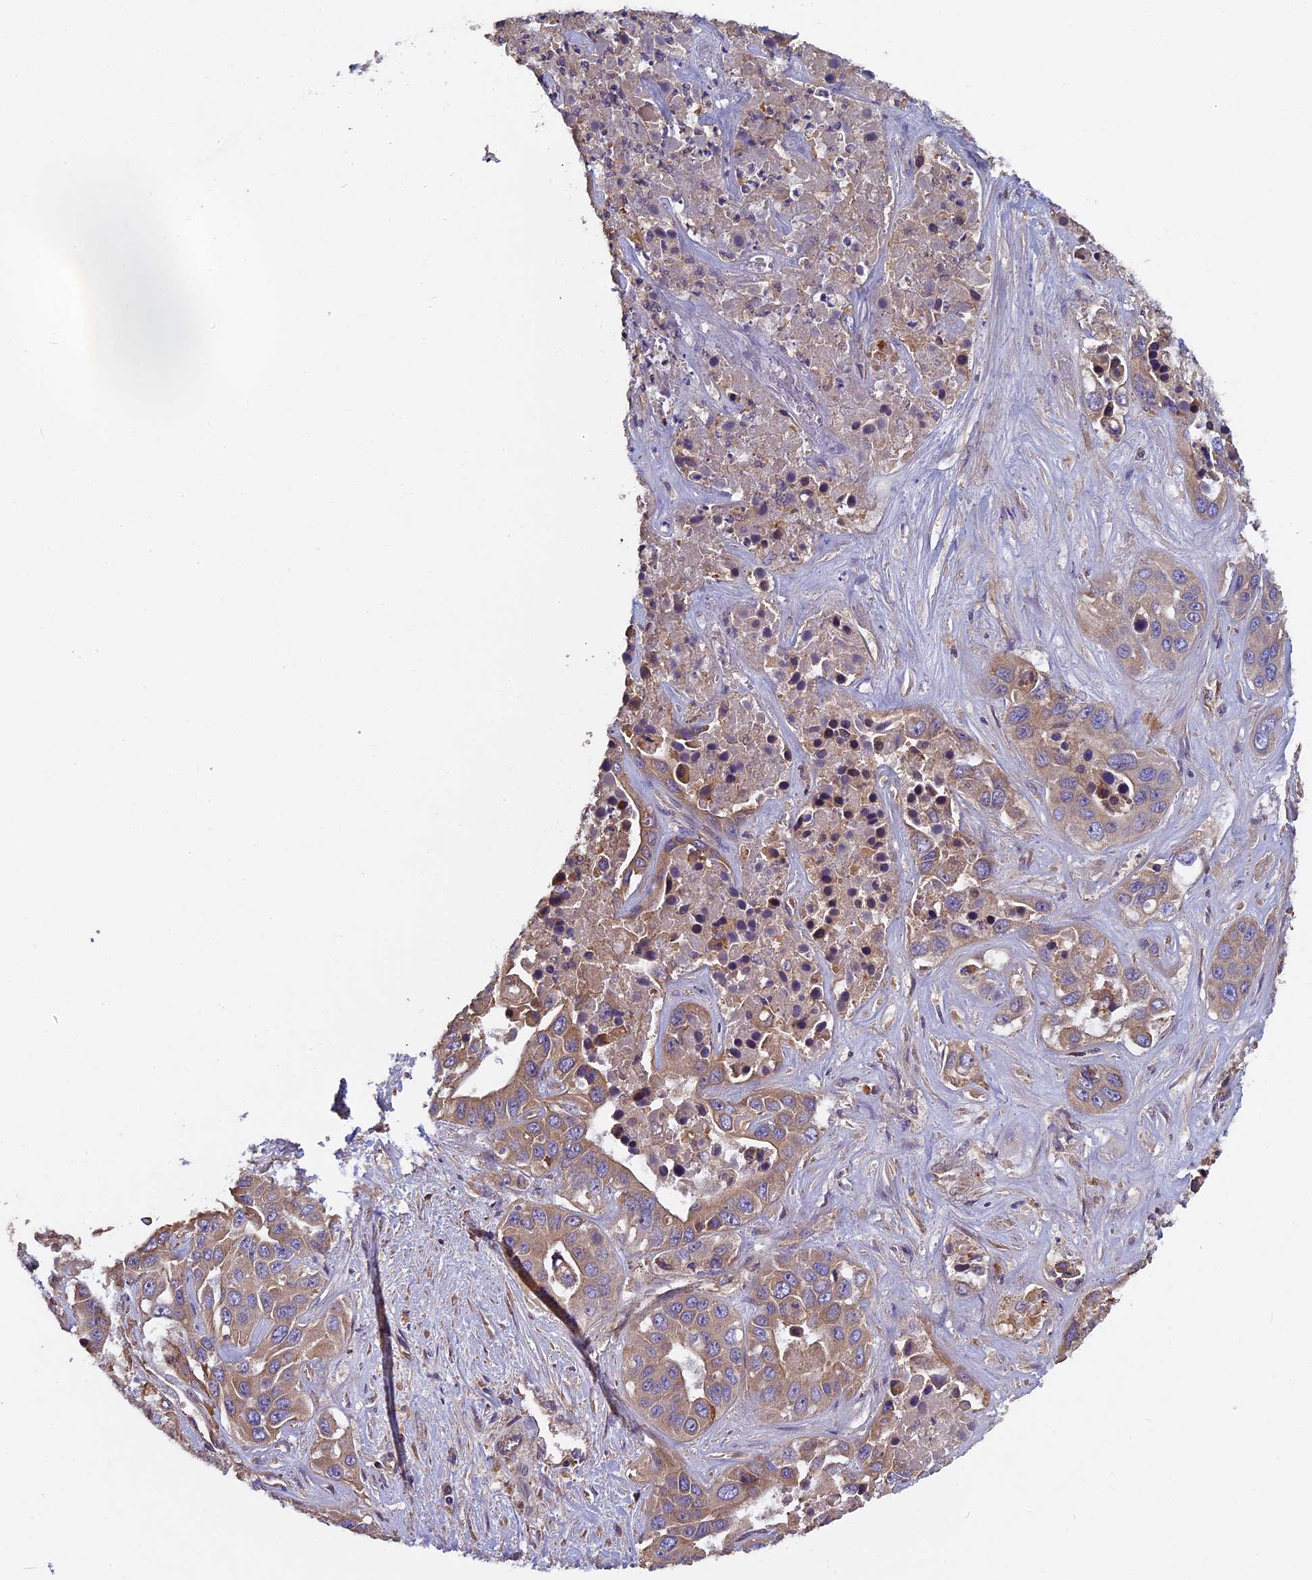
{"staining": {"intensity": "weak", "quantity": ">75%", "location": "cytoplasmic/membranous"}, "tissue": "liver cancer", "cell_type": "Tumor cells", "image_type": "cancer", "snomed": [{"axis": "morphology", "description": "Cholangiocarcinoma"}, {"axis": "topography", "description": "Liver"}], "caption": "Immunohistochemical staining of liver cancer (cholangiocarcinoma) shows low levels of weak cytoplasmic/membranous protein positivity in about >75% of tumor cells.", "gene": "CCDC153", "patient": {"sex": "female", "age": 52}}